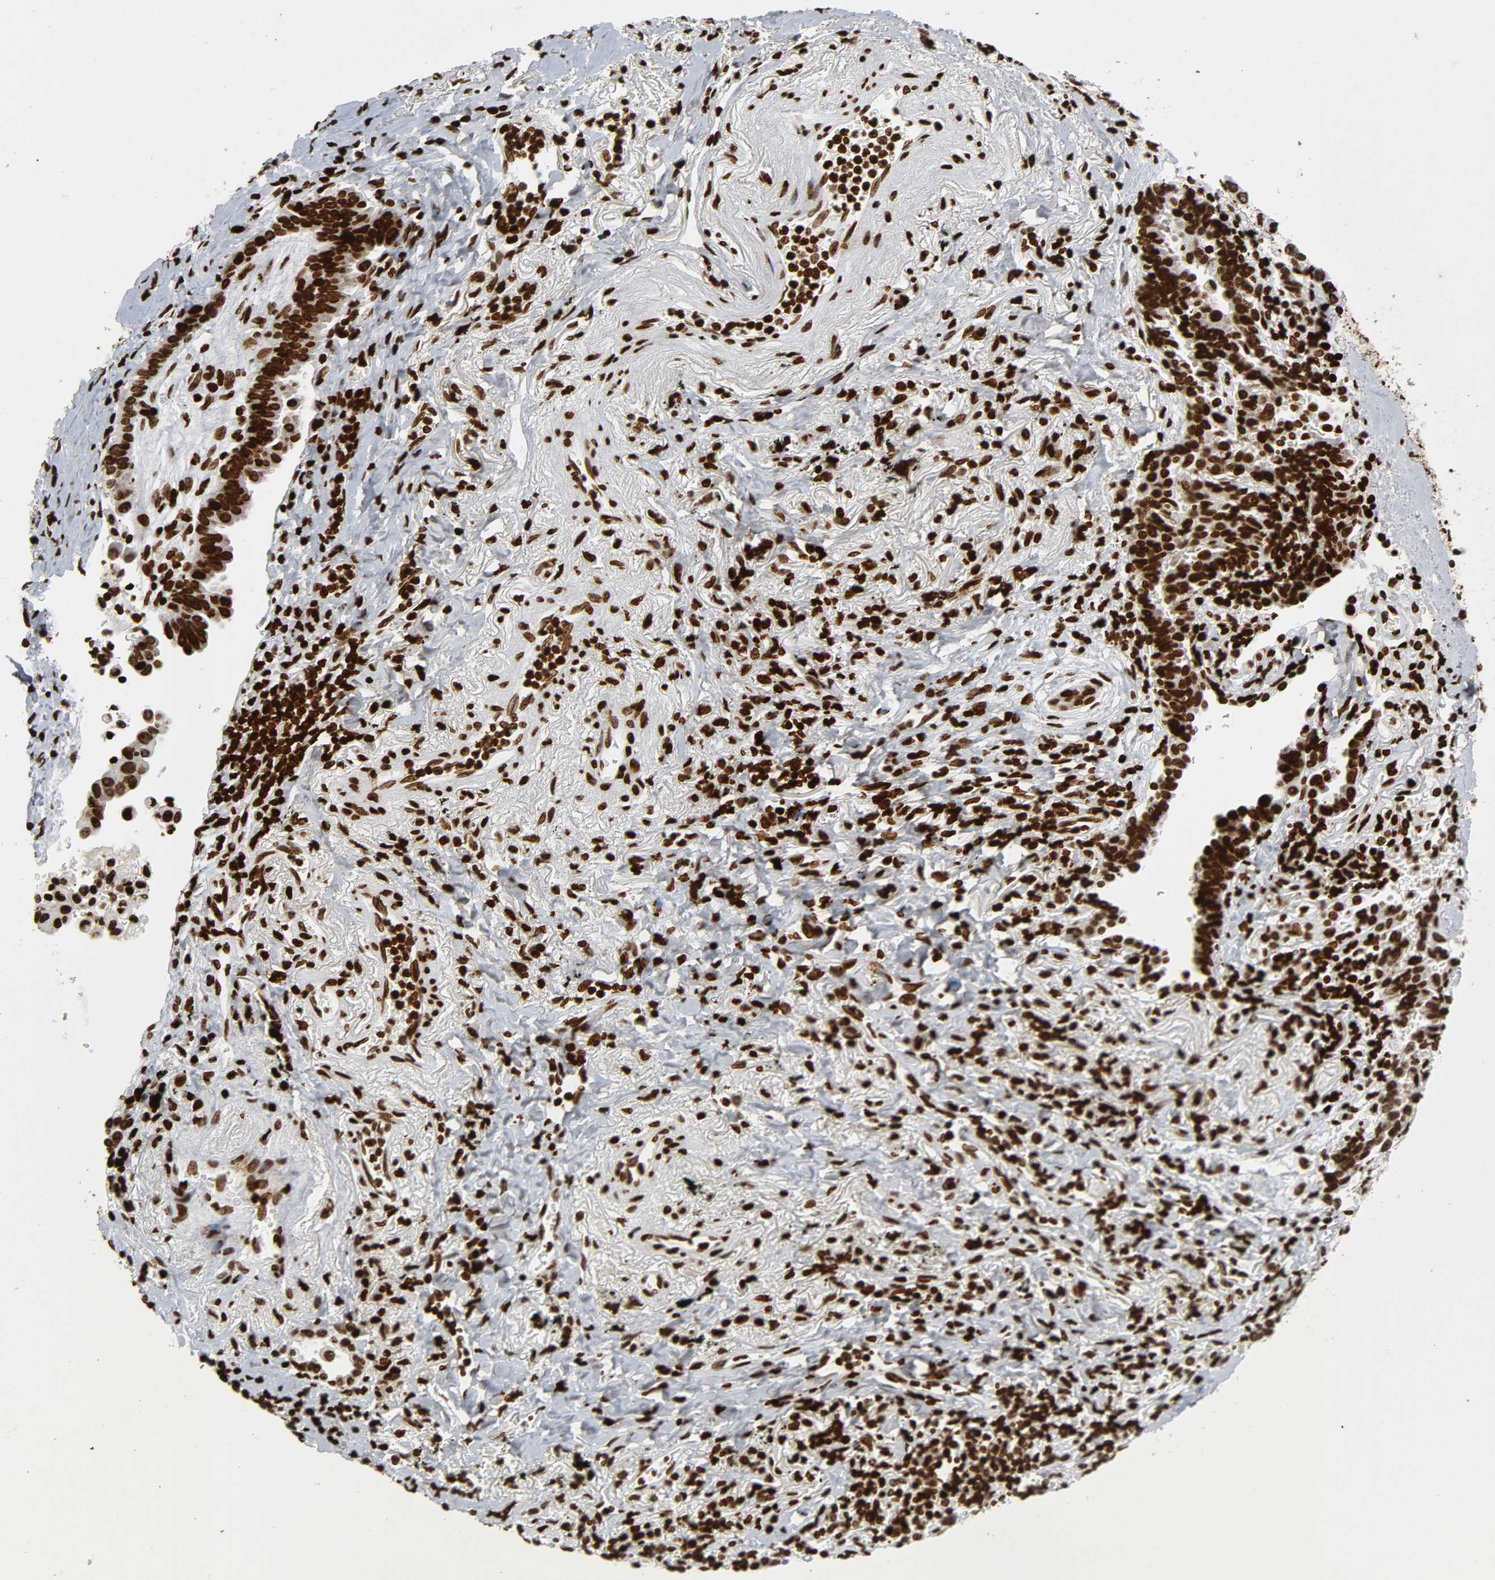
{"staining": {"intensity": "strong", "quantity": ">75%", "location": "nuclear"}, "tissue": "lung cancer", "cell_type": "Tumor cells", "image_type": "cancer", "snomed": [{"axis": "morphology", "description": "Adenocarcinoma, NOS"}, {"axis": "topography", "description": "Lung"}], "caption": "An immunohistochemistry (IHC) histopathology image of neoplastic tissue is shown. Protein staining in brown highlights strong nuclear positivity in adenocarcinoma (lung) within tumor cells. The staining is performed using DAB (3,3'-diaminobenzidine) brown chromogen to label protein expression. The nuclei are counter-stained blue using hematoxylin.", "gene": "RXRA", "patient": {"sex": "female", "age": 64}}